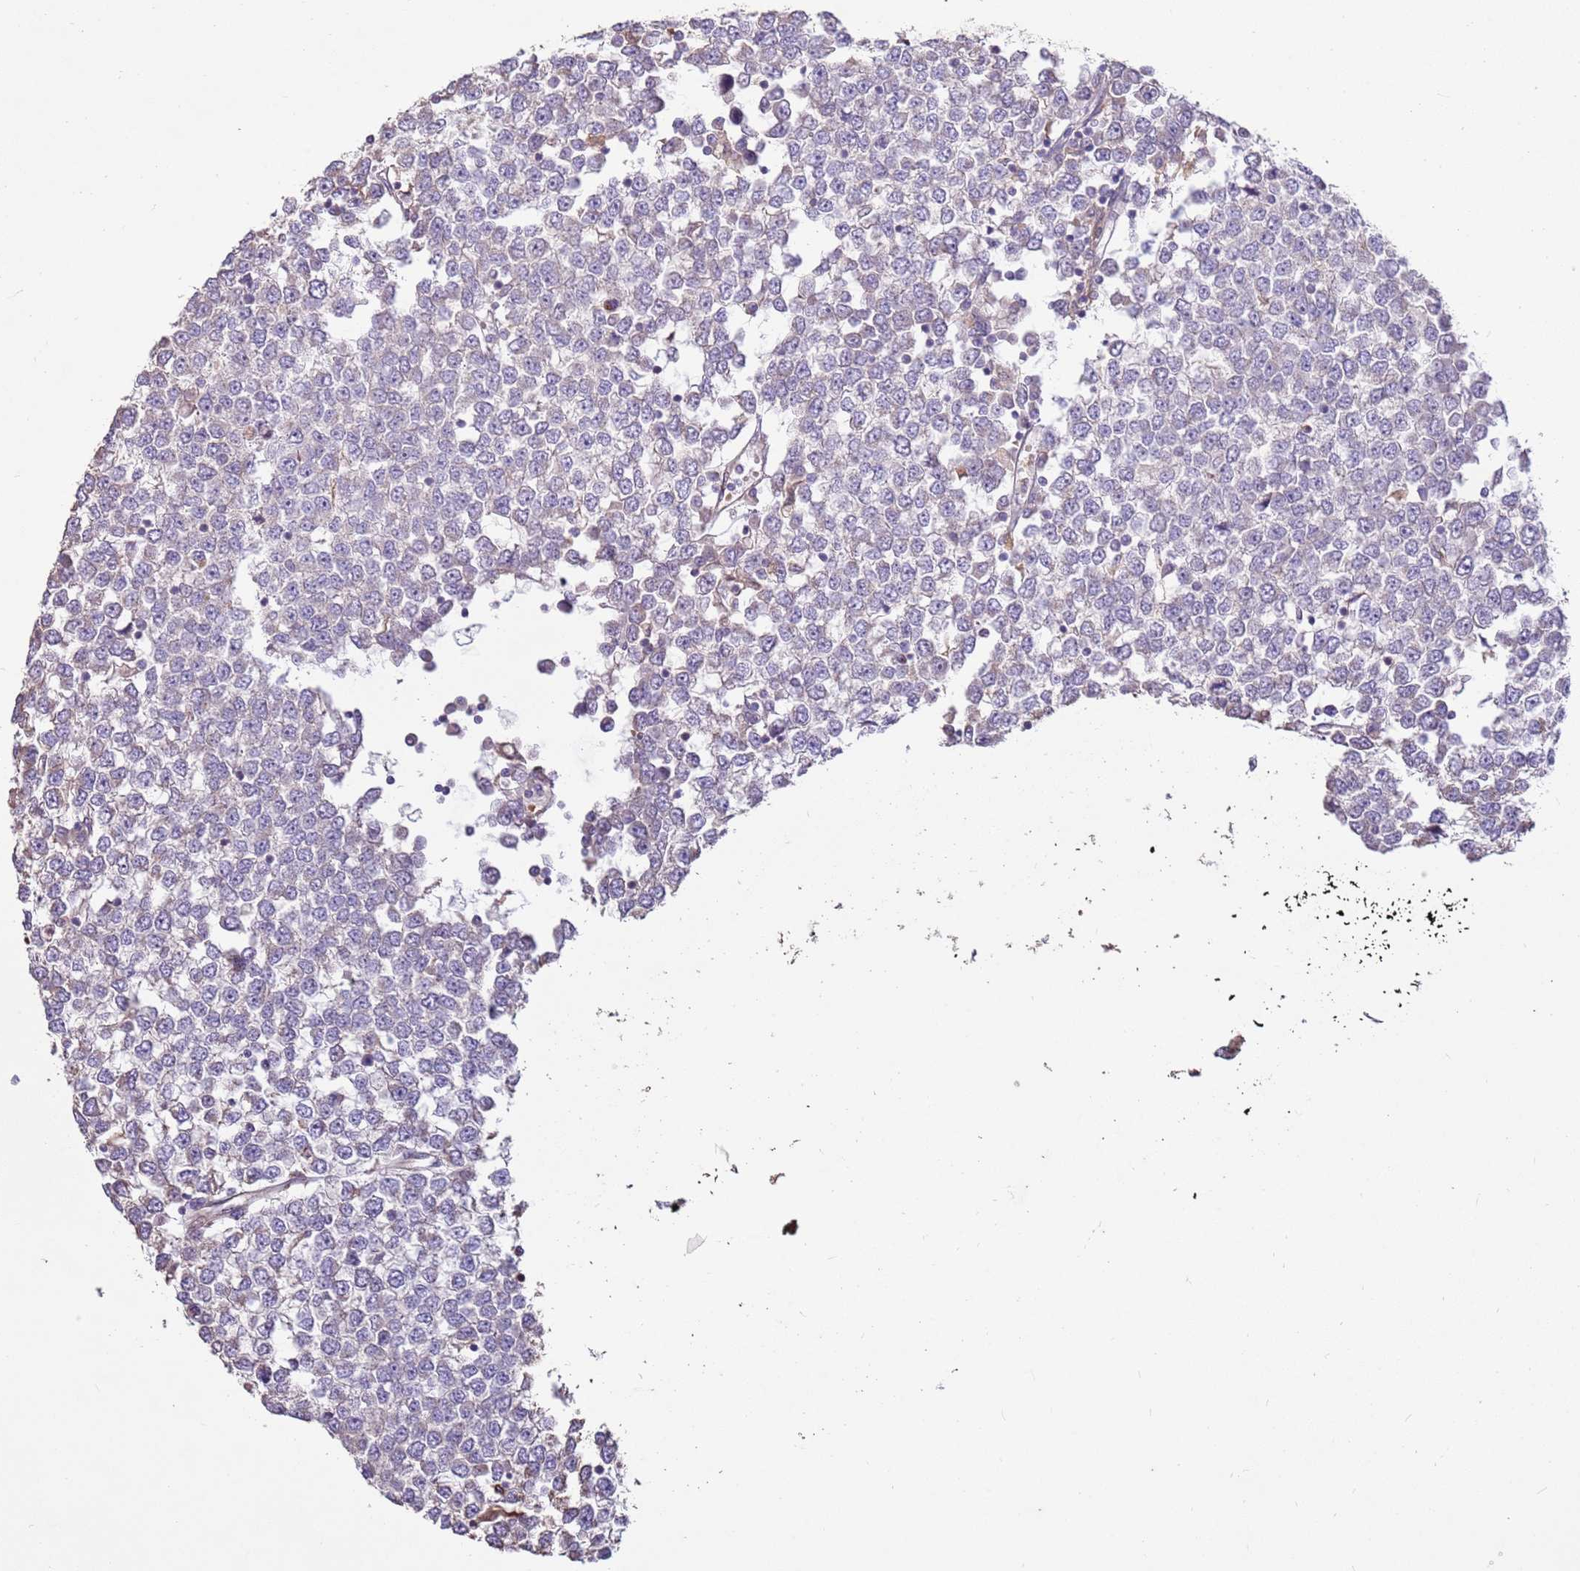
{"staining": {"intensity": "negative", "quantity": "none", "location": "none"}, "tissue": "testis cancer", "cell_type": "Tumor cells", "image_type": "cancer", "snomed": [{"axis": "morphology", "description": "Seminoma, NOS"}, {"axis": "topography", "description": "Testis"}], "caption": "This is a micrograph of IHC staining of testis cancer, which shows no staining in tumor cells.", "gene": "LGI4", "patient": {"sex": "male", "age": 65}}